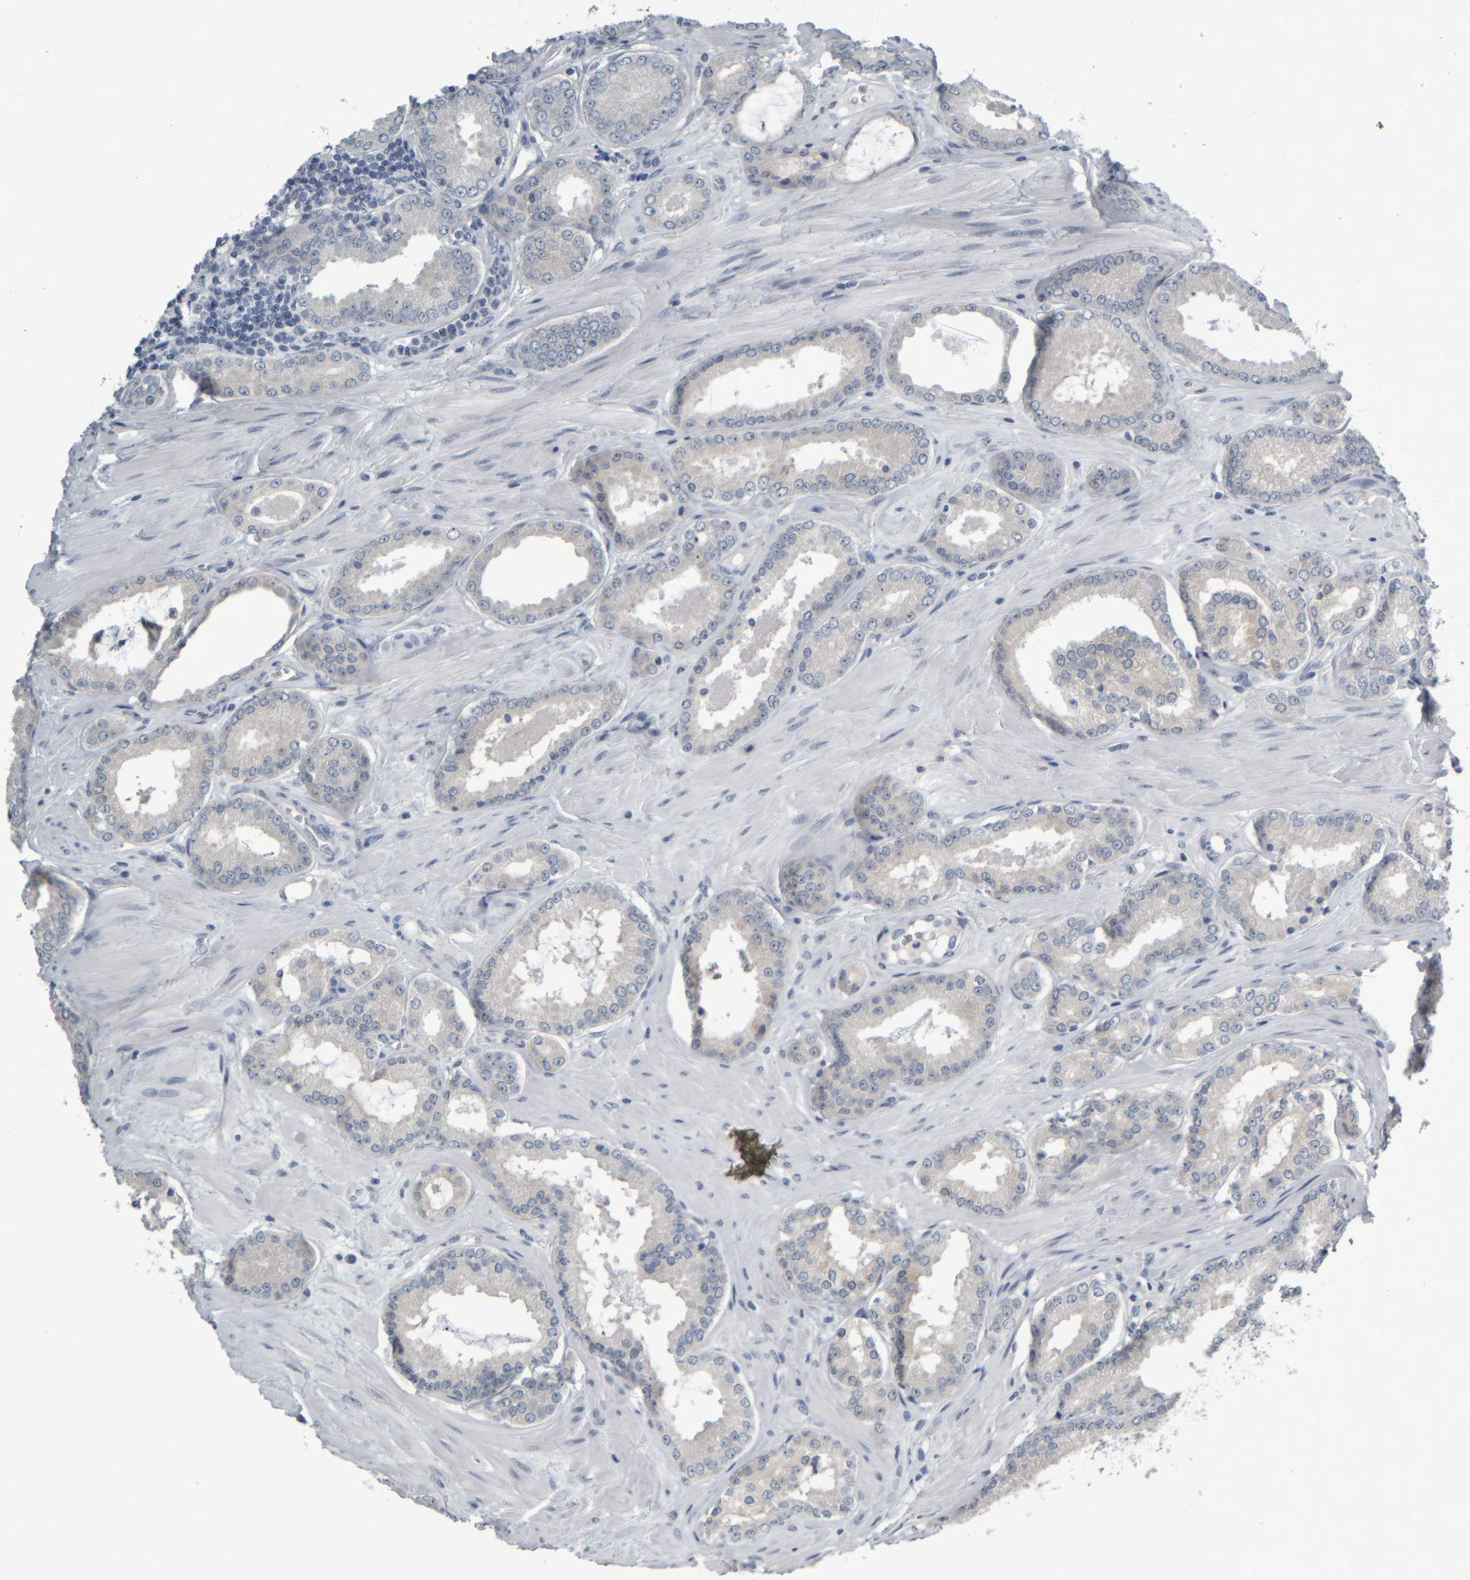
{"staining": {"intensity": "negative", "quantity": "none", "location": "none"}, "tissue": "prostate cancer", "cell_type": "Tumor cells", "image_type": "cancer", "snomed": [{"axis": "morphology", "description": "Adenocarcinoma, Low grade"}, {"axis": "topography", "description": "Prostate"}], "caption": "An IHC image of prostate adenocarcinoma (low-grade) is shown. There is no staining in tumor cells of prostate adenocarcinoma (low-grade). (IHC, brightfield microscopy, high magnification).", "gene": "COL14A1", "patient": {"sex": "male", "age": 62}}